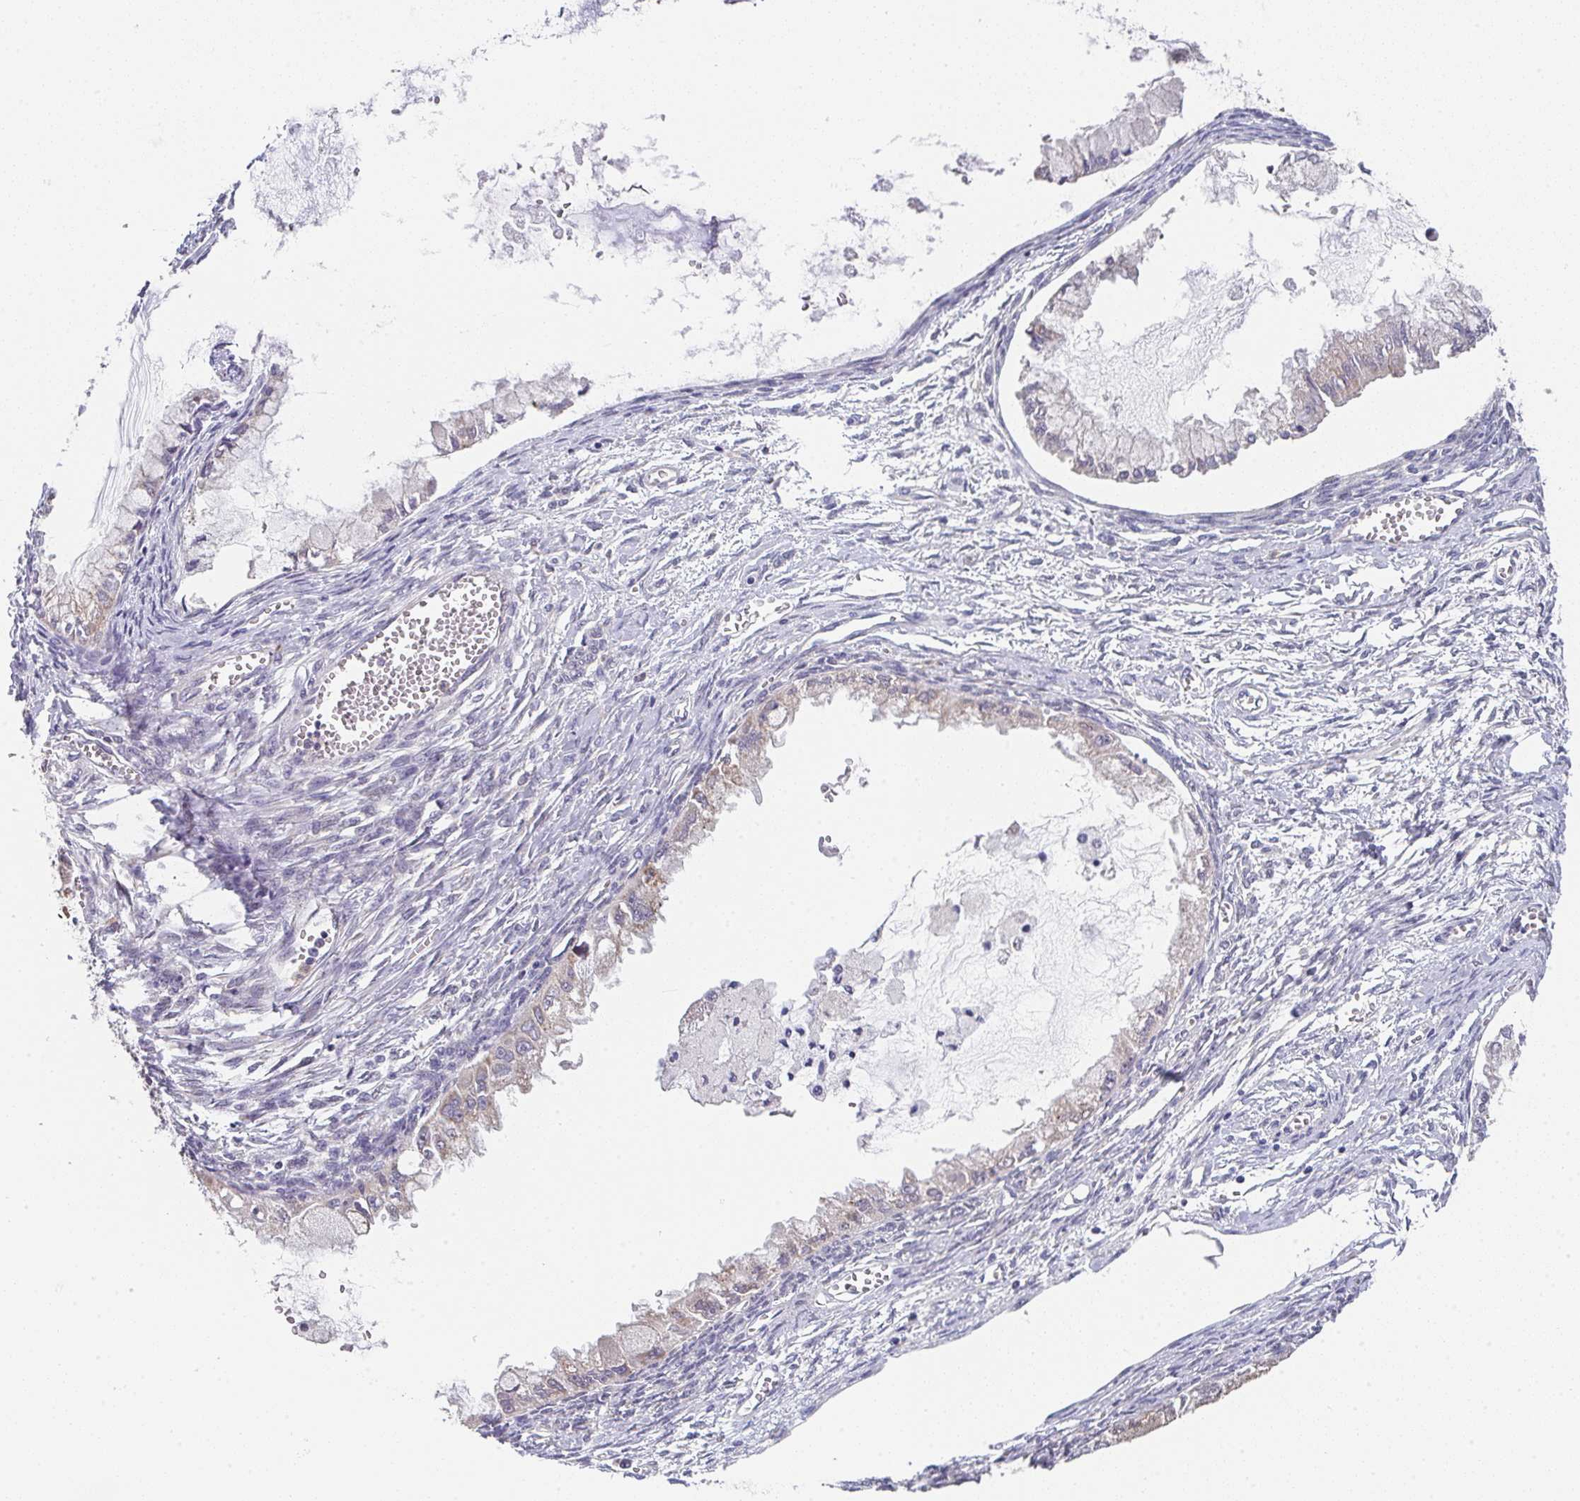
{"staining": {"intensity": "negative", "quantity": "none", "location": "none"}, "tissue": "ovarian cancer", "cell_type": "Tumor cells", "image_type": "cancer", "snomed": [{"axis": "morphology", "description": "Cystadenocarcinoma, mucinous, NOS"}, {"axis": "topography", "description": "Ovary"}], "caption": "A photomicrograph of human ovarian mucinous cystadenocarcinoma is negative for staining in tumor cells. (DAB (3,3'-diaminobenzidine) immunohistochemistry visualized using brightfield microscopy, high magnification).", "gene": "TSPAN31", "patient": {"sex": "female", "age": 34}}